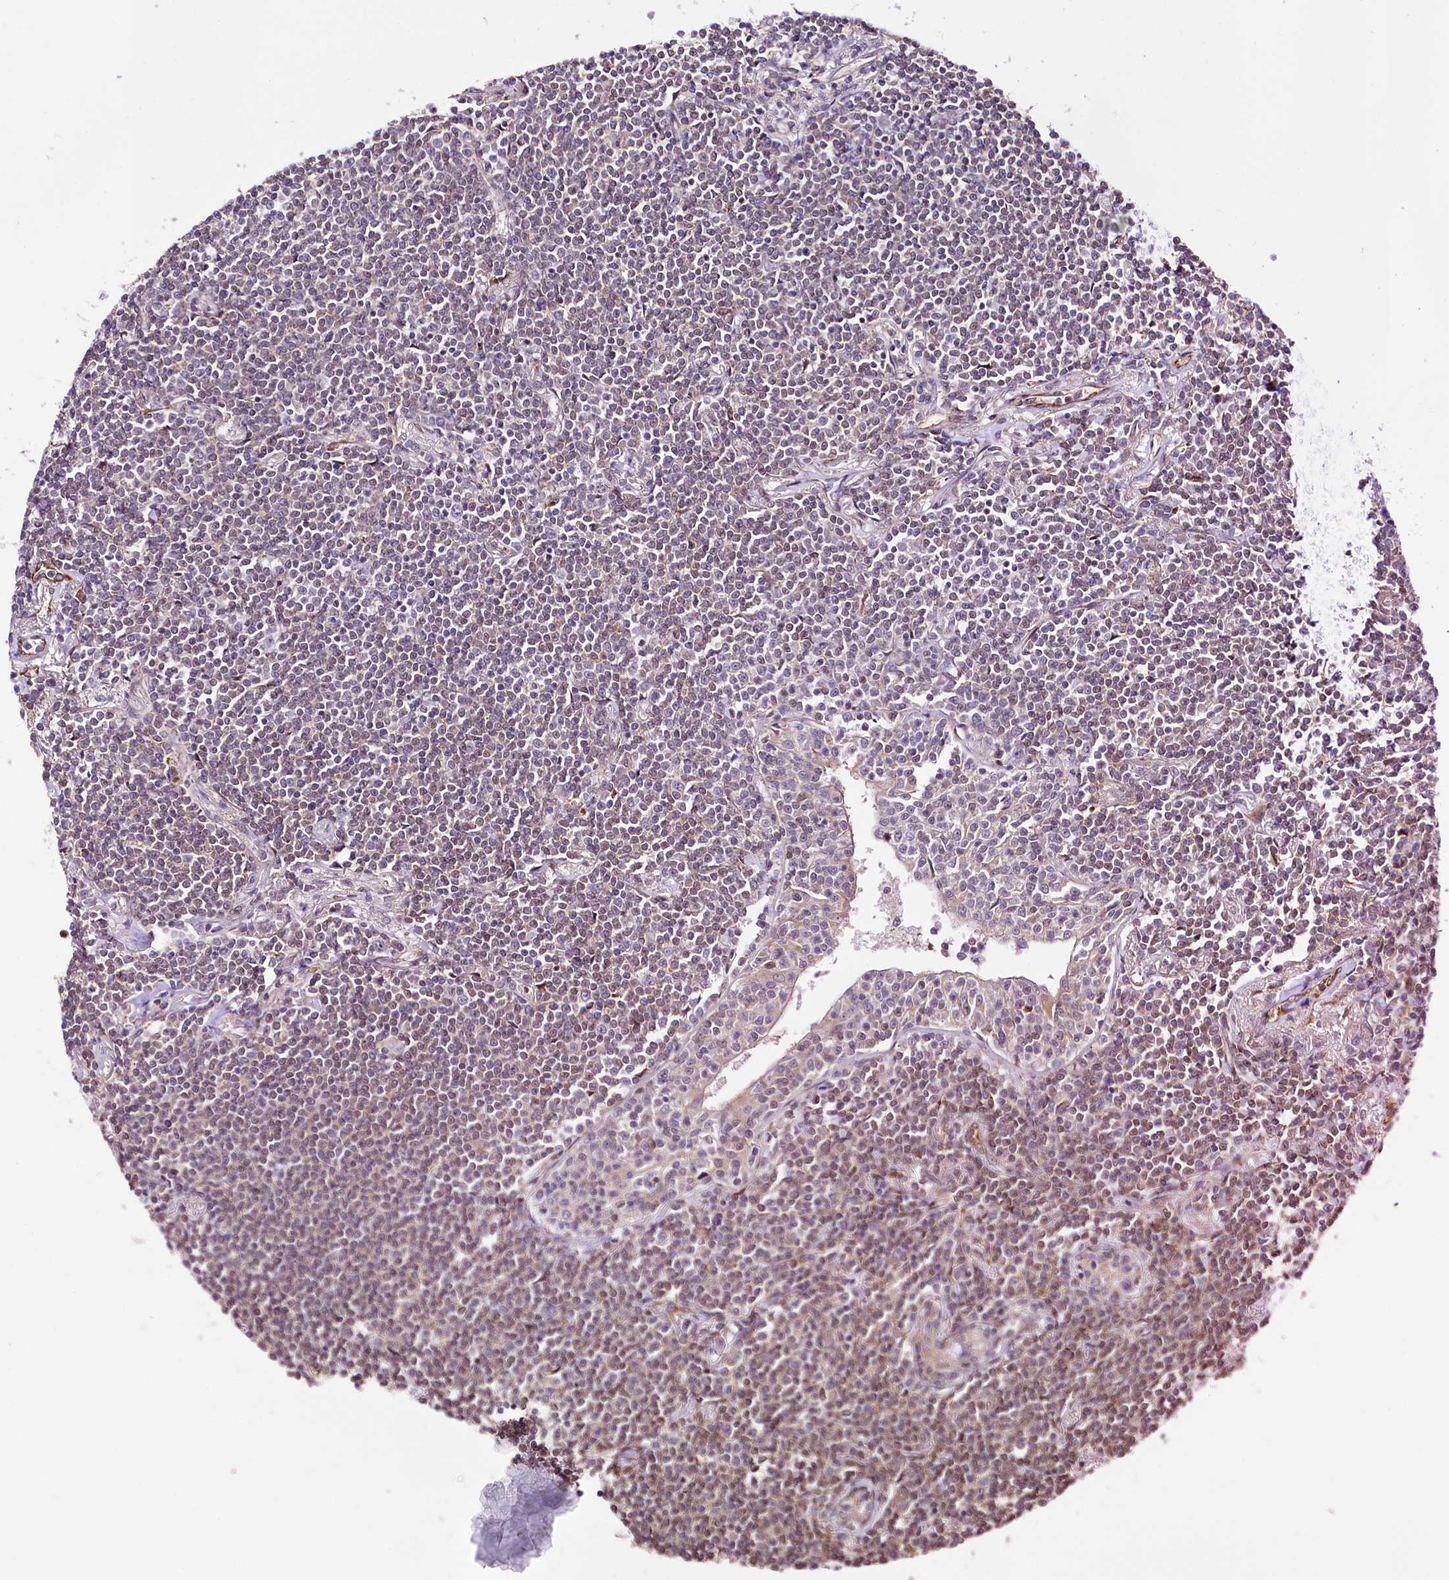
{"staining": {"intensity": "weak", "quantity": "<25%", "location": "nuclear"}, "tissue": "lymphoma", "cell_type": "Tumor cells", "image_type": "cancer", "snomed": [{"axis": "morphology", "description": "Malignant lymphoma, non-Hodgkin's type, Low grade"}, {"axis": "topography", "description": "Lung"}], "caption": "An image of human lymphoma is negative for staining in tumor cells.", "gene": "CUTC", "patient": {"sex": "female", "age": 71}}